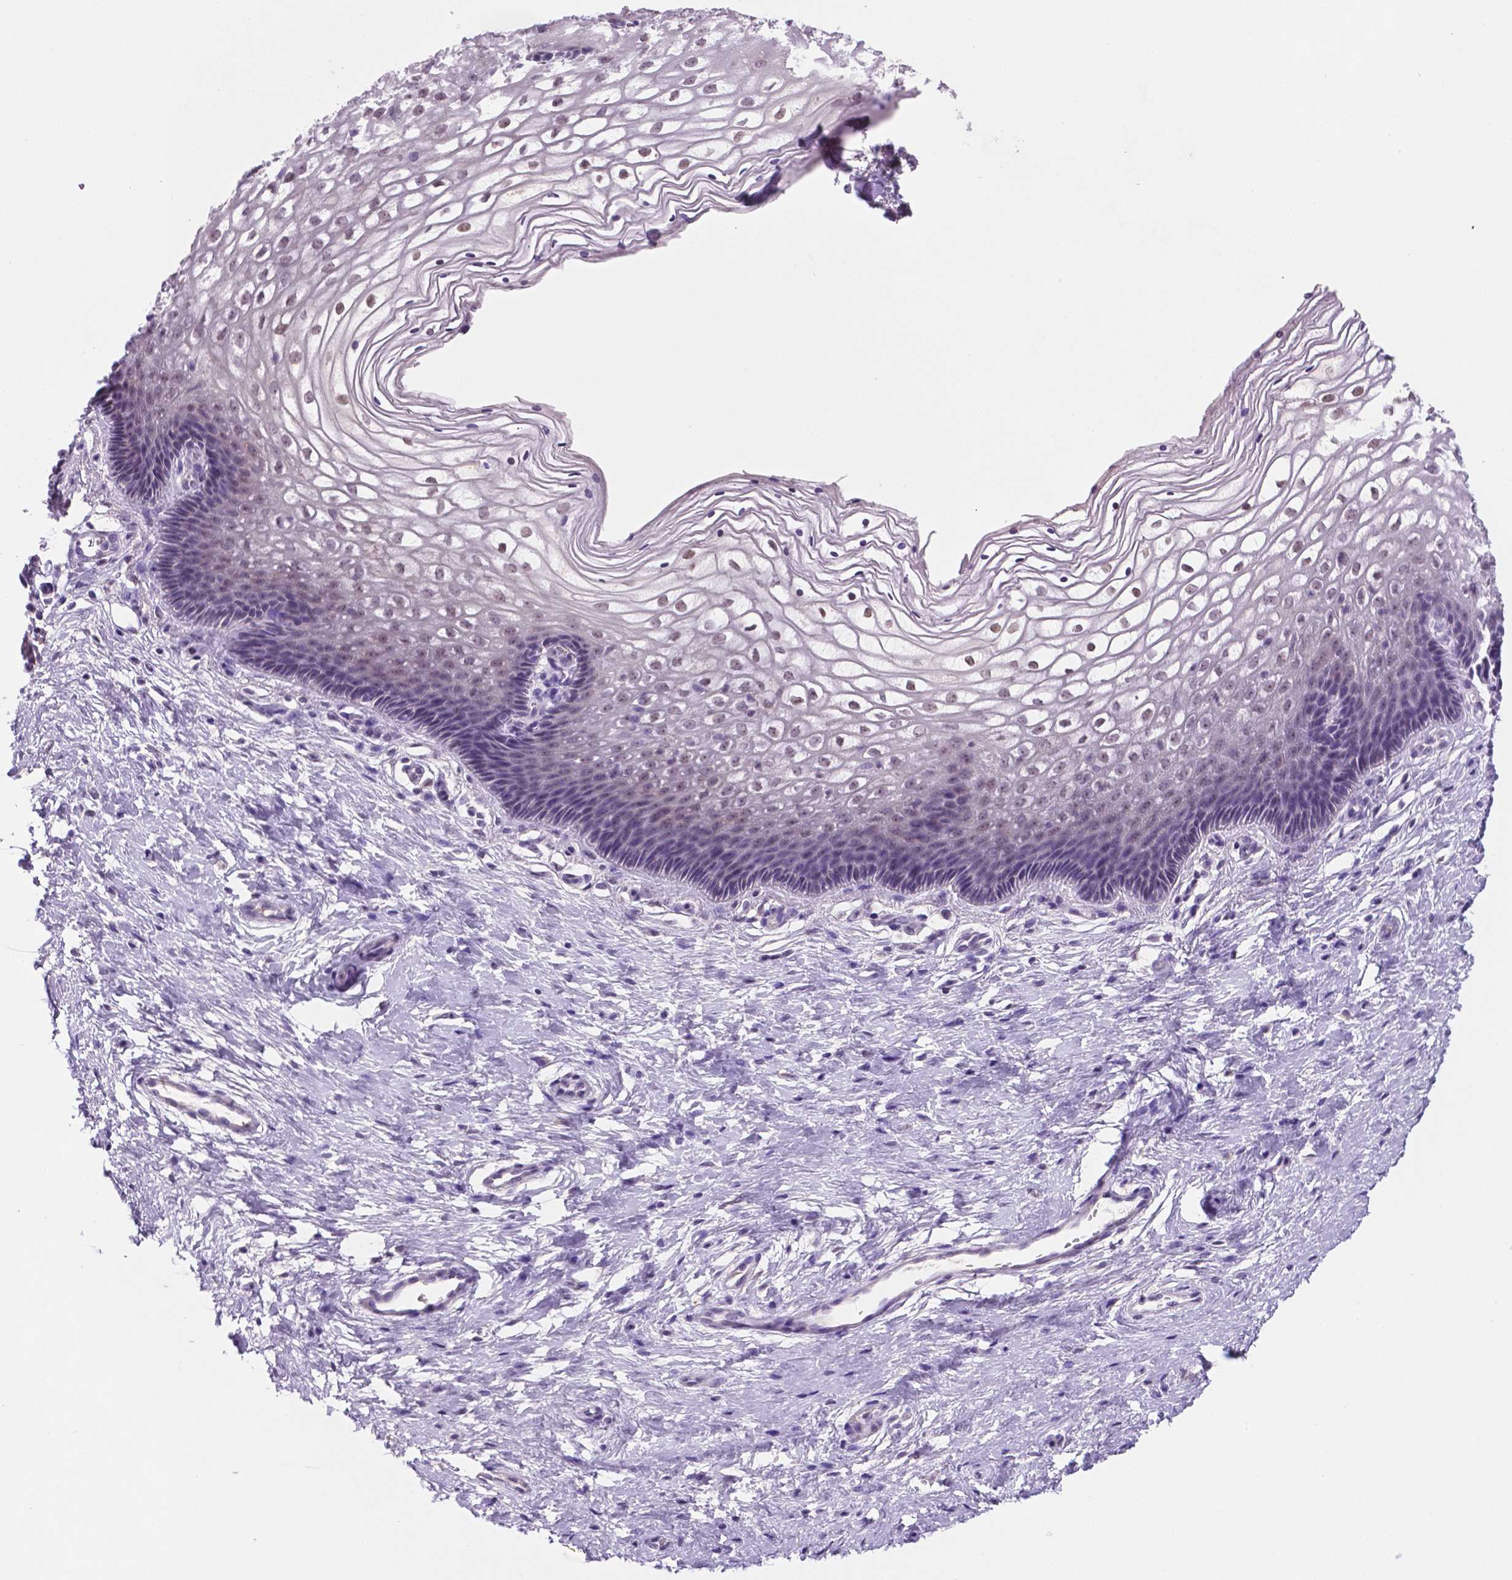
{"staining": {"intensity": "negative", "quantity": "none", "location": "none"}, "tissue": "cervix", "cell_type": "Glandular cells", "image_type": "normal", "snomed": [{"axis": "morphology", "description": "Normal tissue, NOS"}, {"axis": "topography", "description": "Cervix"}], "caption": "The image exhibits no significant staining in glandular cells of cervix.", "gene": "C18orf21", "patient": {"sex": "female", "age": 34}}